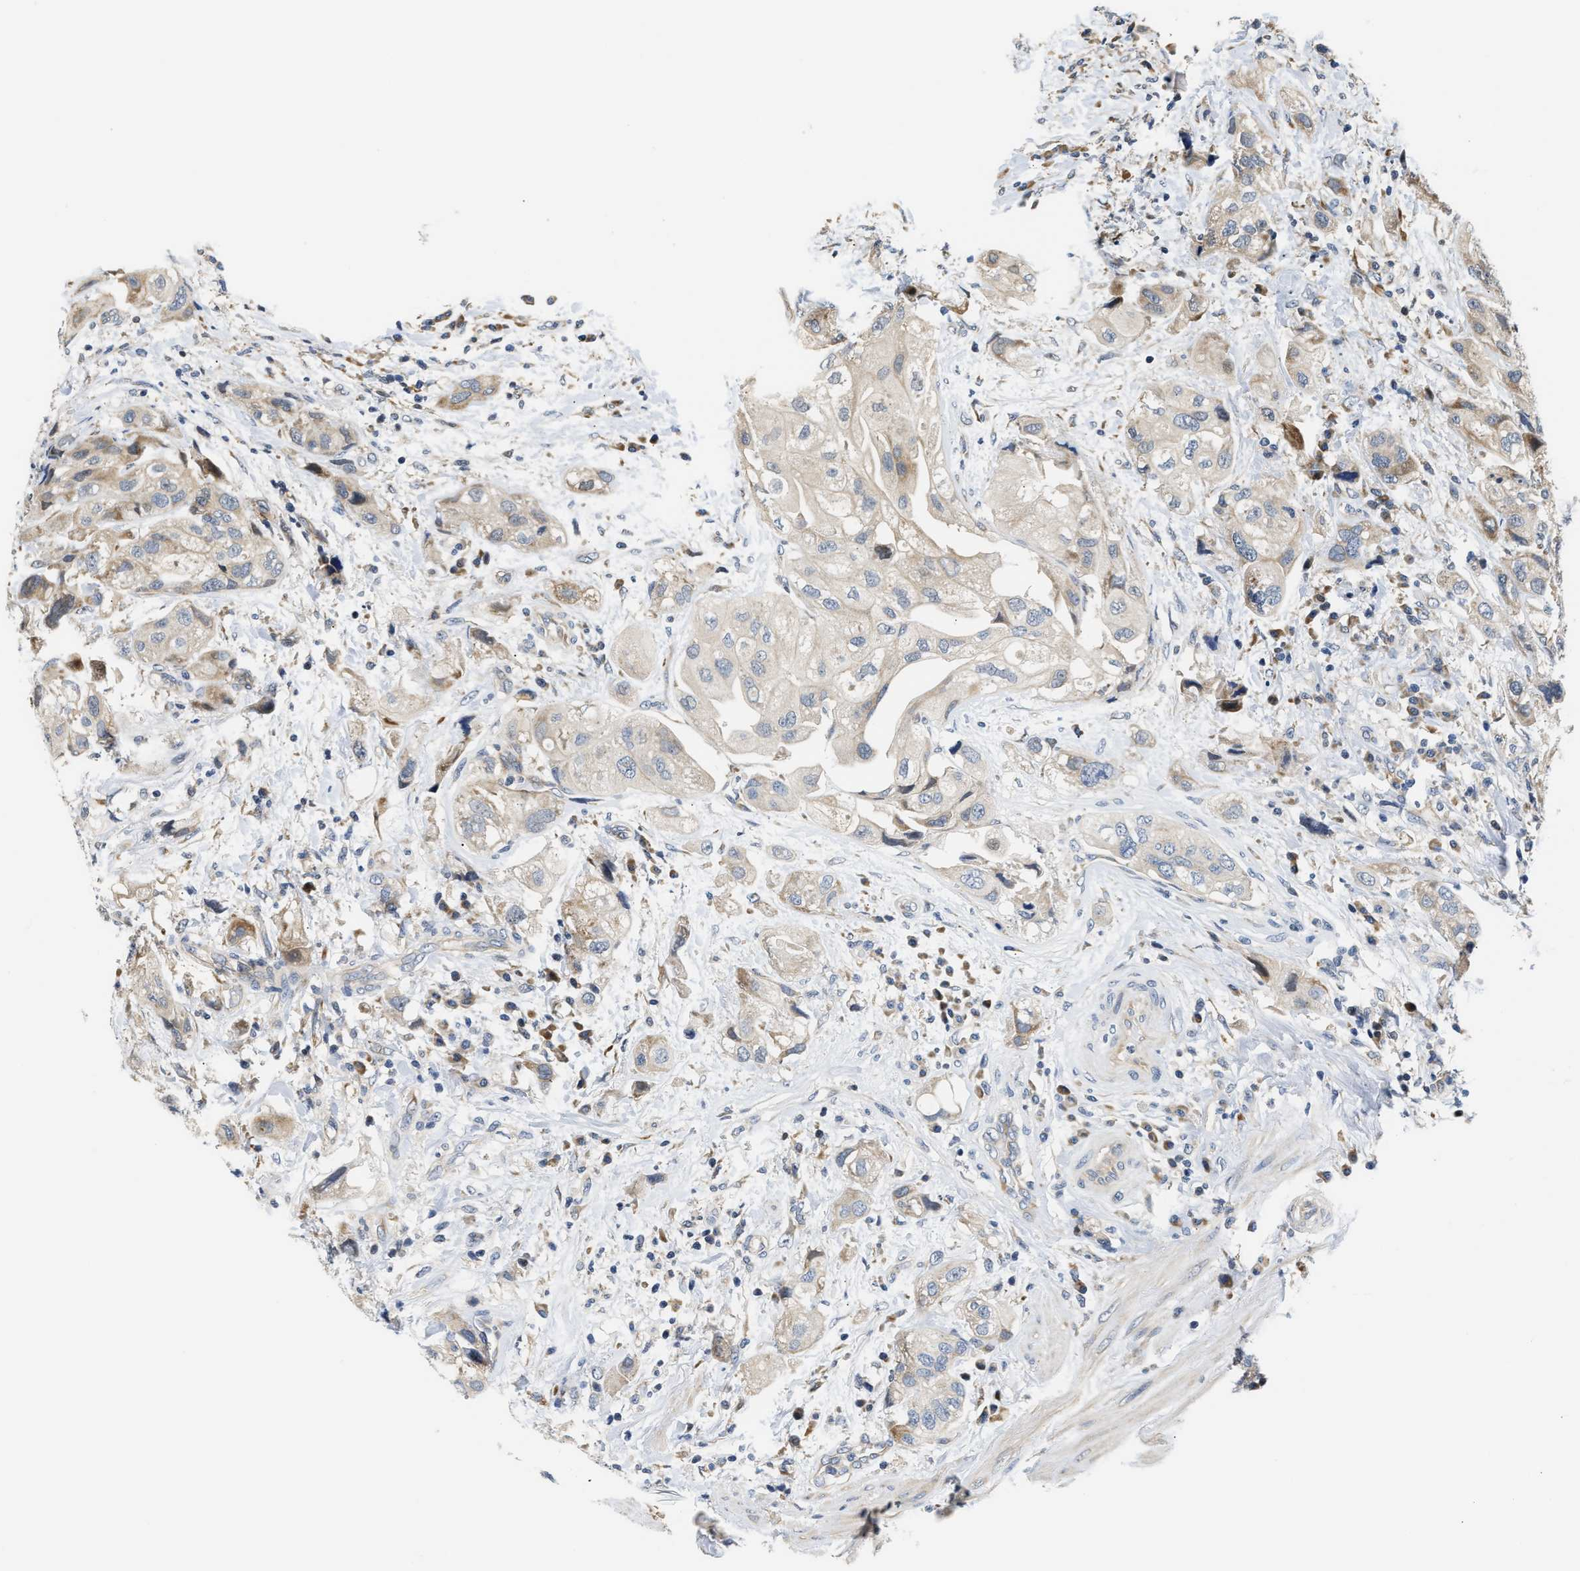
{"staining": {"intensity": "weak", "quantity": "<25%", "location": "cytoplasmic/membranous"}, "tissue": "urothelial cancer", "cell_type": "Tumor cells", "image_type": "cancer", "snomed": [{"axis": "morphology", "description": "Urothelial carcinoma, High grade"}, {"axis": "topography", "description": "Urinary bladder"}], "caption": "This is a image of immunohistochemistry staining of urothelial cancer, which shows no positivity in tumor cells. The staining was performed using DAB to visualize the protein expression in brown, while the nuclei were stained in blue with hematoxylin (Magnification: 20x).", "gene": "TNIP2", "patient": {"sex": "female", "age": 64}}